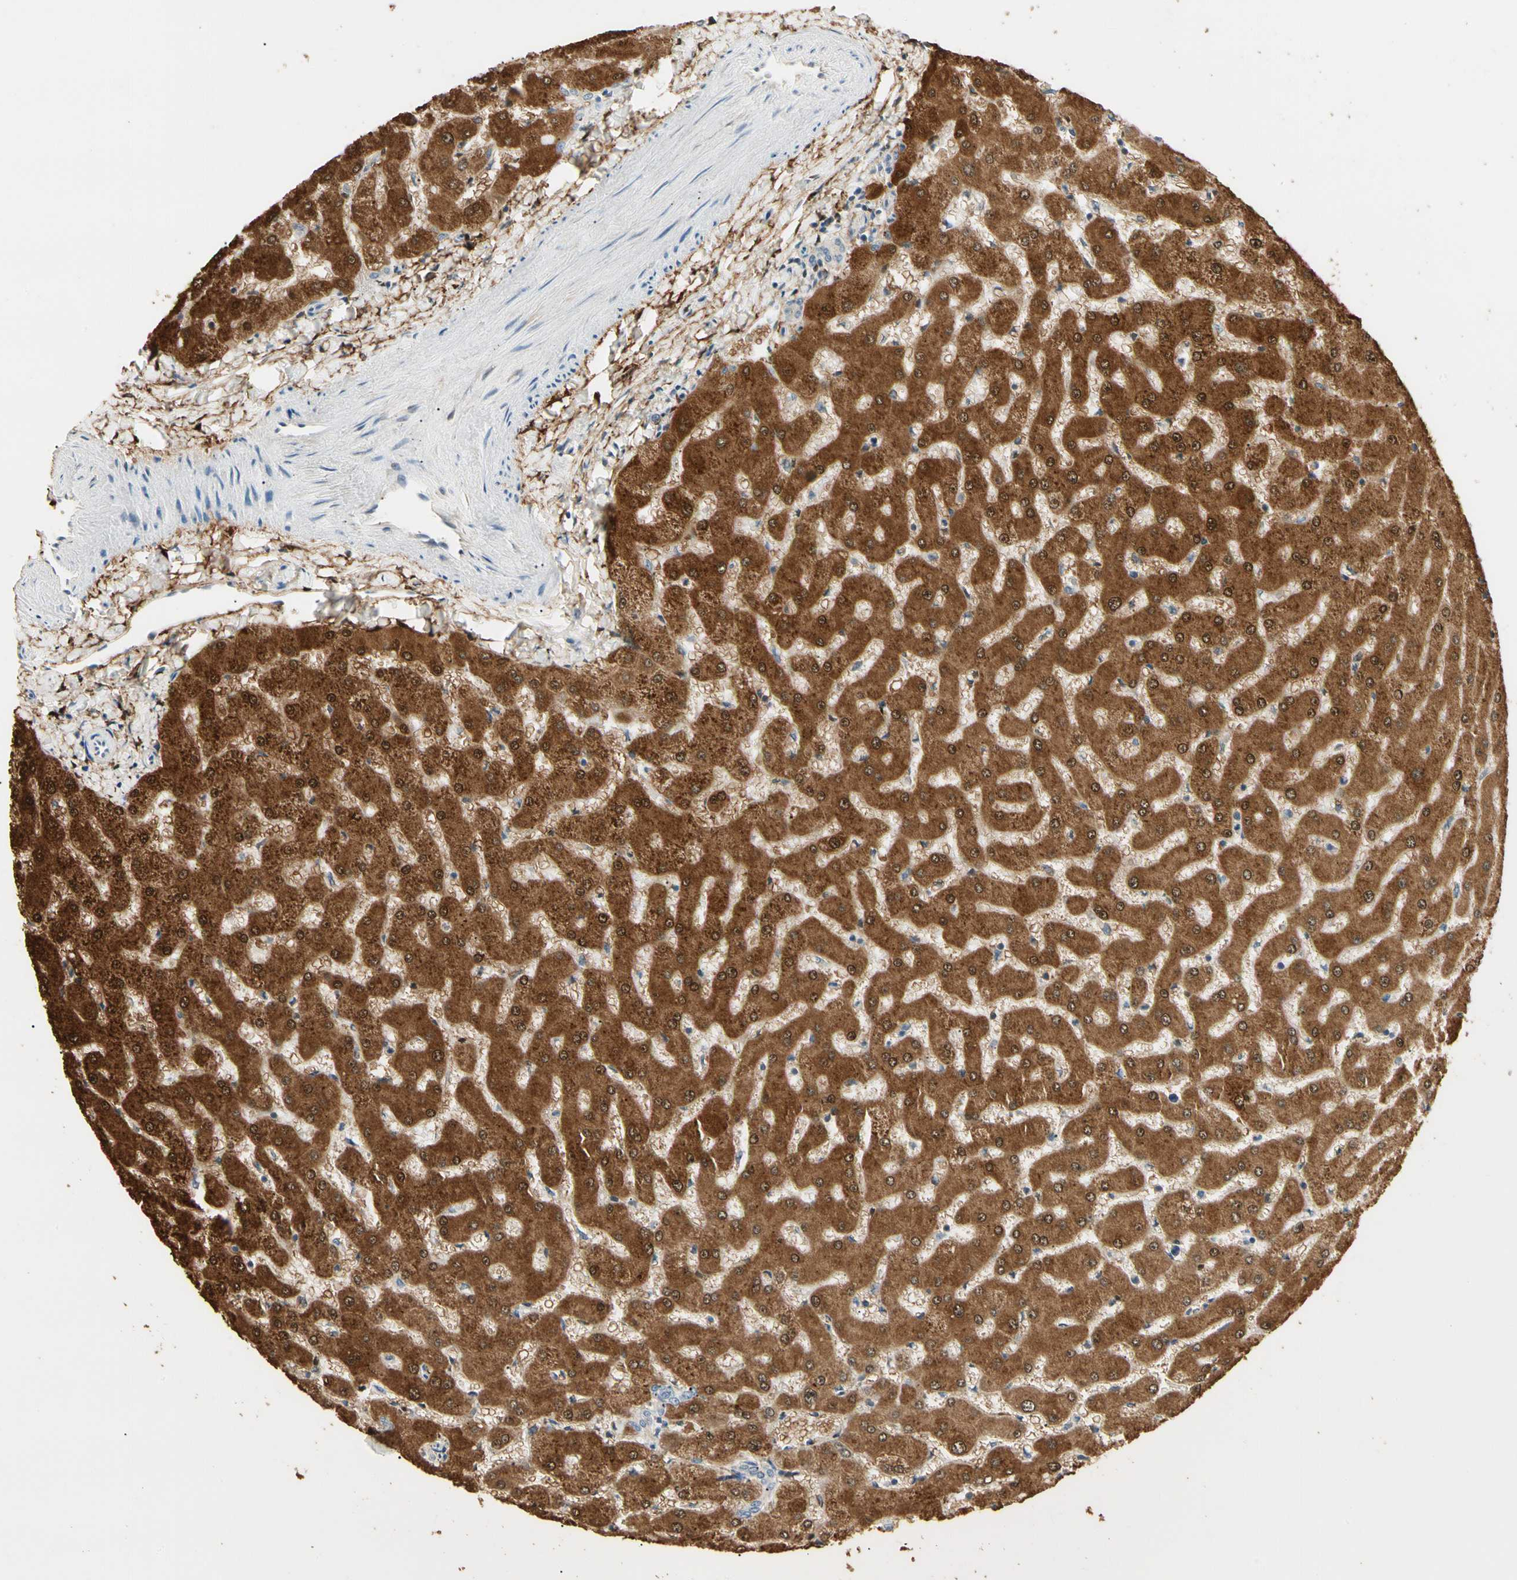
{"staining": {"intensity": "negative", "quantity": "none", "location": "none"}, "tissue": "liver", "cell_type": "Cholangiocytes", "image_type": "normal", "snomed": [{"axis": "morphology", "description": "Normal tissue, NOS"}, {"axis": "topography", "description": "Liver"}], "caption": "The histopathology image exhibits no staining of cholangiocytes in benign liver.", "gene": "GNE", "patient": {"sex": "female", "age": 63}}